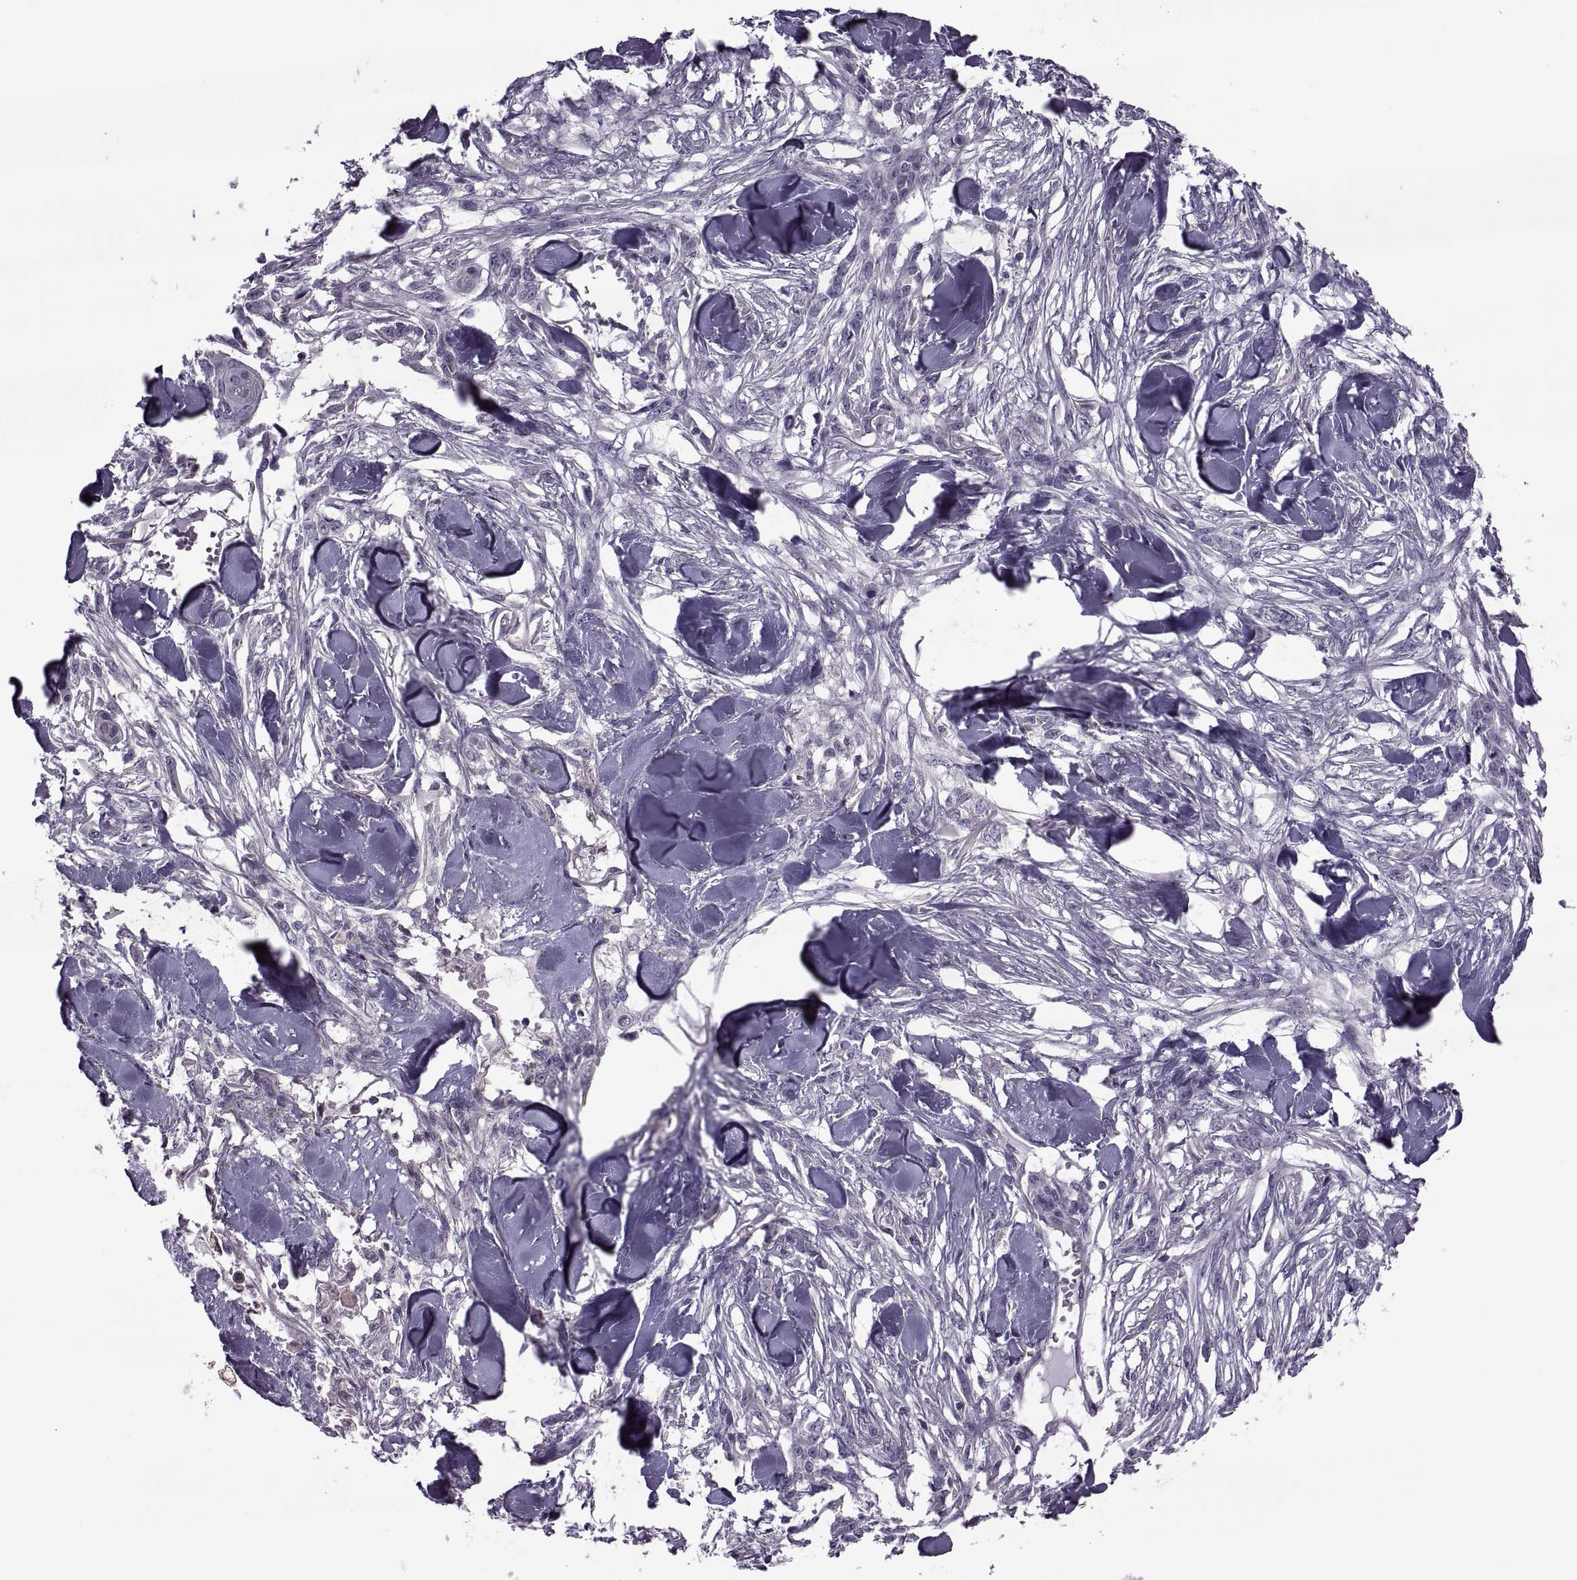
{"staining": {"intensity": "negative", "quantity": "none", "location": "none"}, "tissue": "skin cancer", "cell_type": "Tumor cells", "image_type": "cancer", "snomed": [{"axis": "morphology", "description": "Squamous cell carcinoma, NOS"}, {"axis": "topography", "description": "Skin"}], "caption": "Skin cancer was stained to show a protein in brown. There is no significant staining in tumor cells.", "gene": "ODF3", "patient": {"sex": "female", "age": 59}}